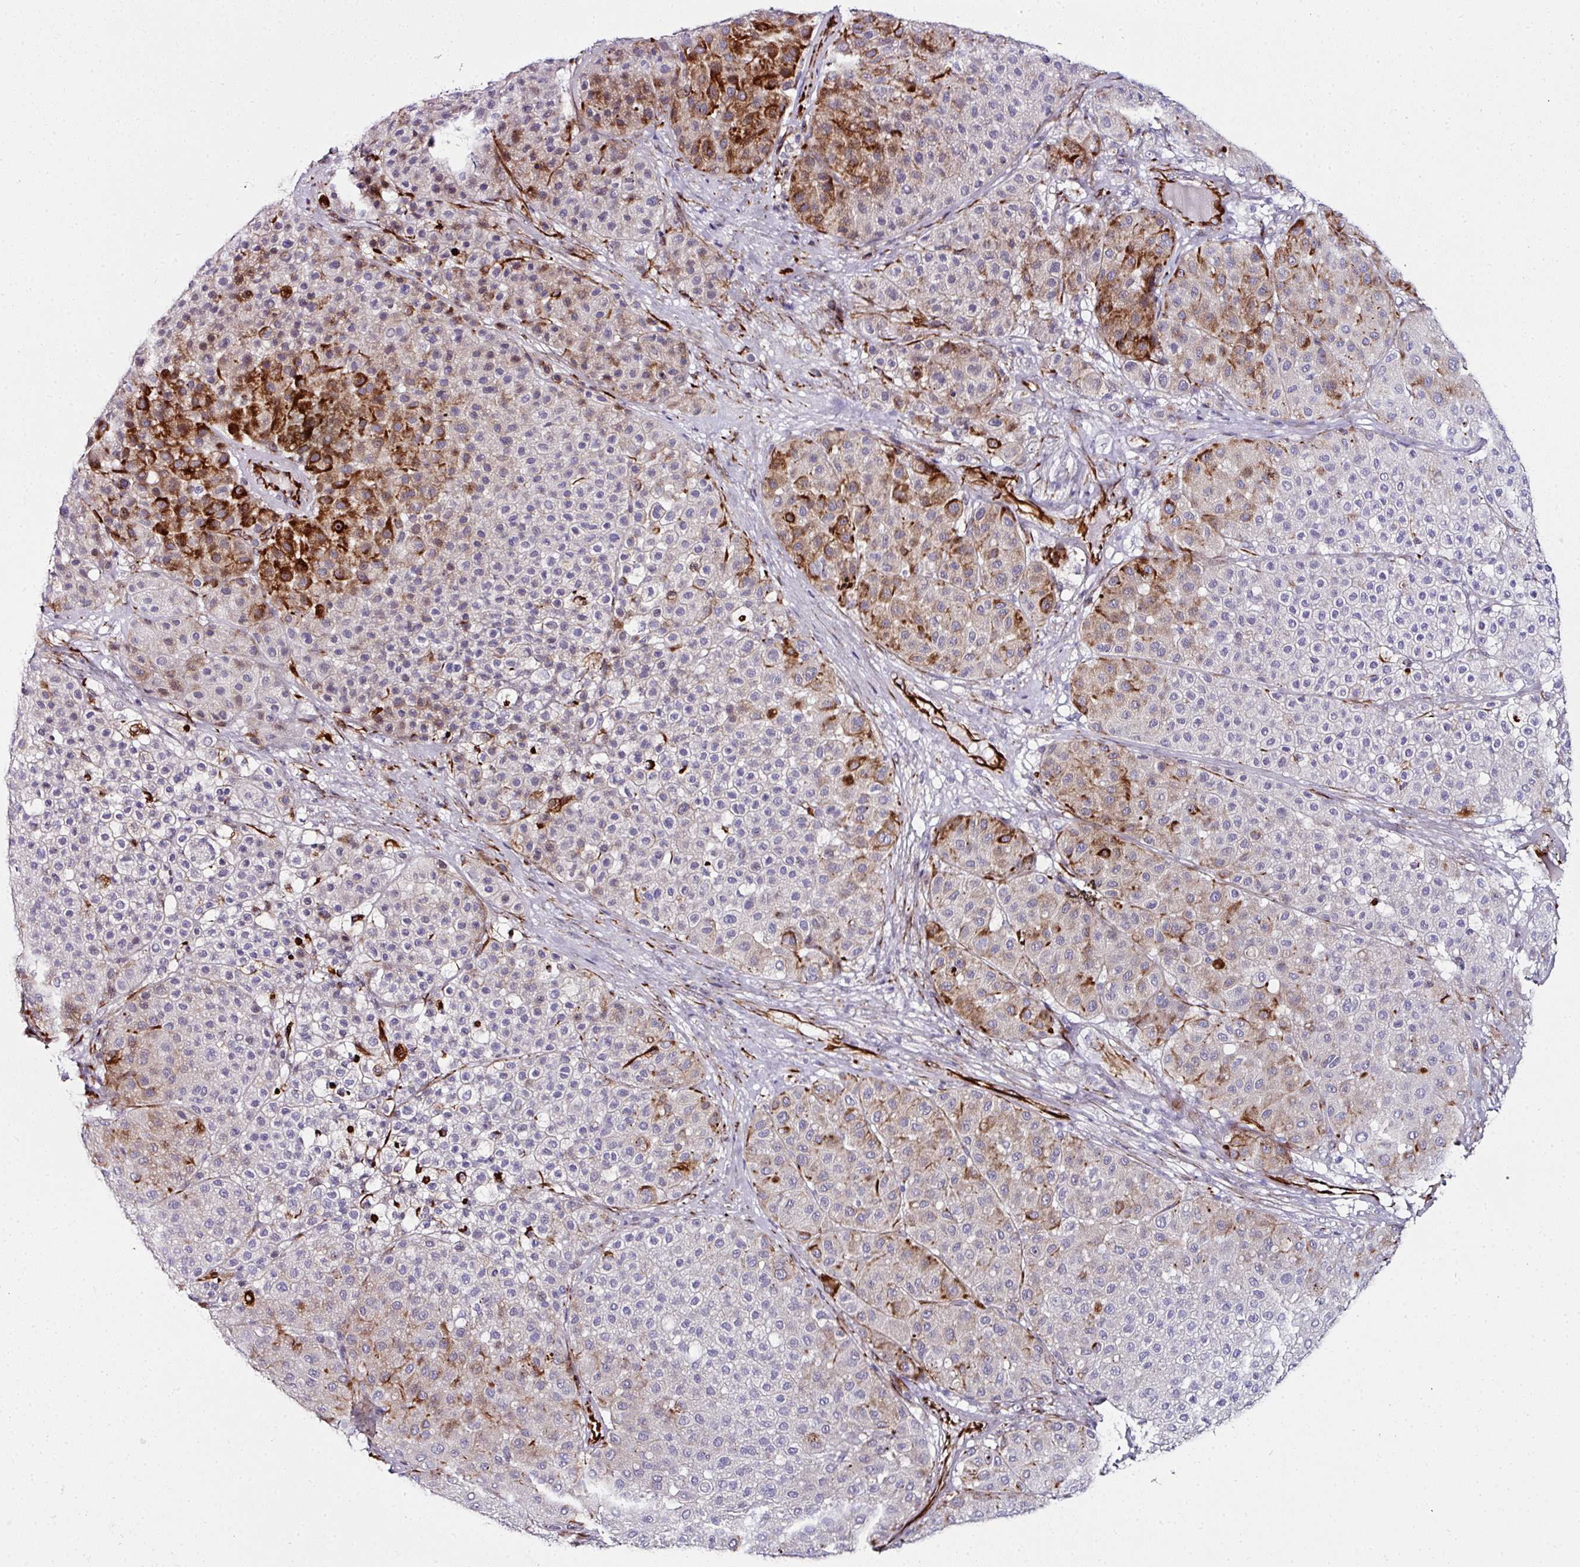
{"staining": {"intensity": "strong", "quantity": "<25%", "location": "cytoplasmic/membranous"}, "tissue": "melanoma", "cell_type": "Tumor cells", "image_type": "cancer", "snomed": [{"axis": "morphology", "description": "Malignant melanoma, Metastatic site"}, {"axis": "topography", "description": "Smooth muscle"}], "caption": "Tumor cells demonstrate medium levels of strong cytoplasmic/membranous staining in about <25% of cells in melanoma.", "gene": "TMPRSS9", "patient": {"sex": "male", "age": 41}}